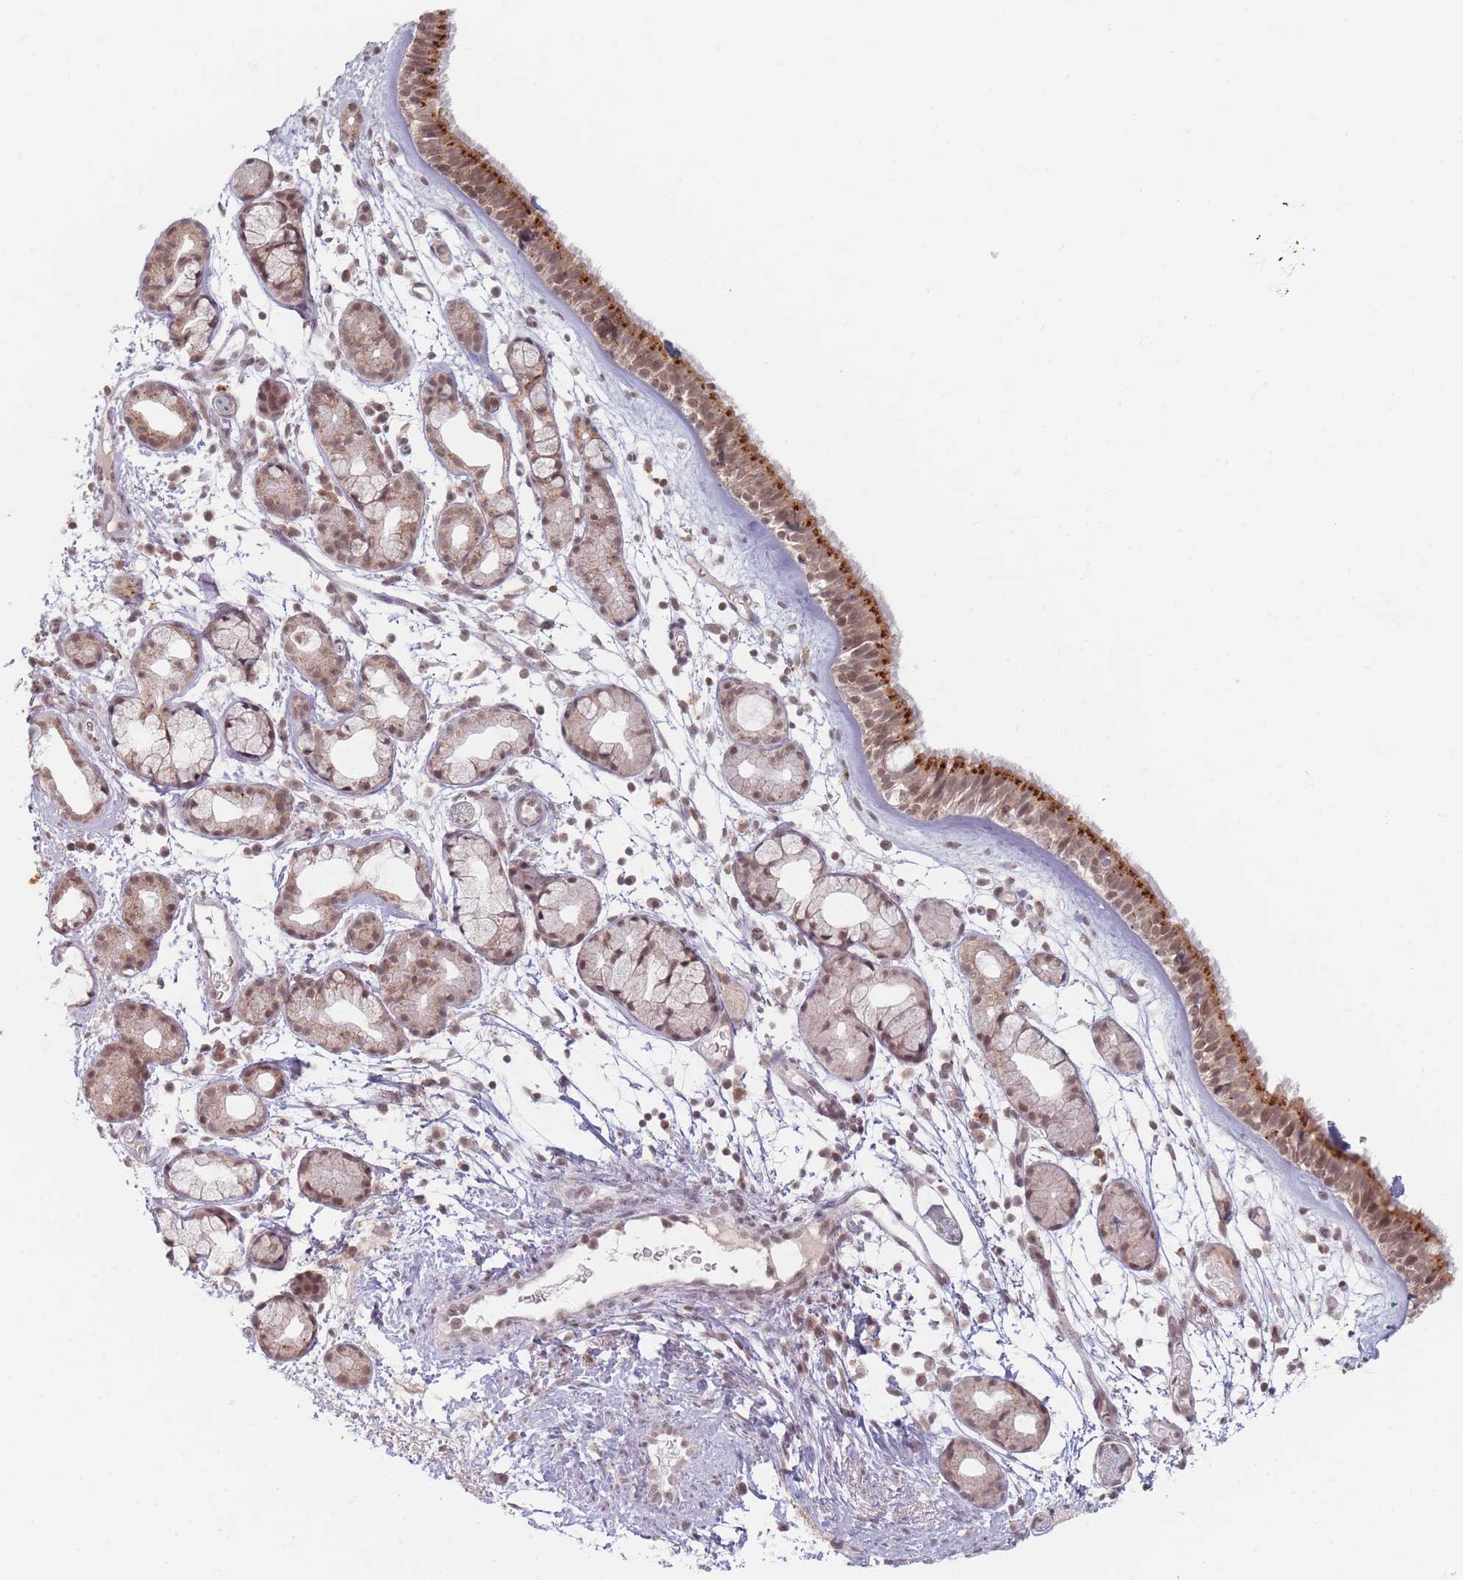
{"staining": {"intensity": "moderate", "quantity": ">75%", "location": "cytoplasmic/membranous,nuclear"}, "tissue": "nasopharynx", "cell_type": "Respiratory epithelial cells", "image_type": "normal", "snomed": [{"axis": "morphology", "description": "Normal tissue, NOS"}, {"axis": "topography", "description": "Nasopharynx"}], "caption": "Protein staining by IHC shows moderate cytoplasmic/membranous,nuclear positivity in approximately >75% of respiratory epithelial cells in unremarkable nasopharynx.", "gene": "SPATA45", "patient": {"sex": "female", "age": 81}}